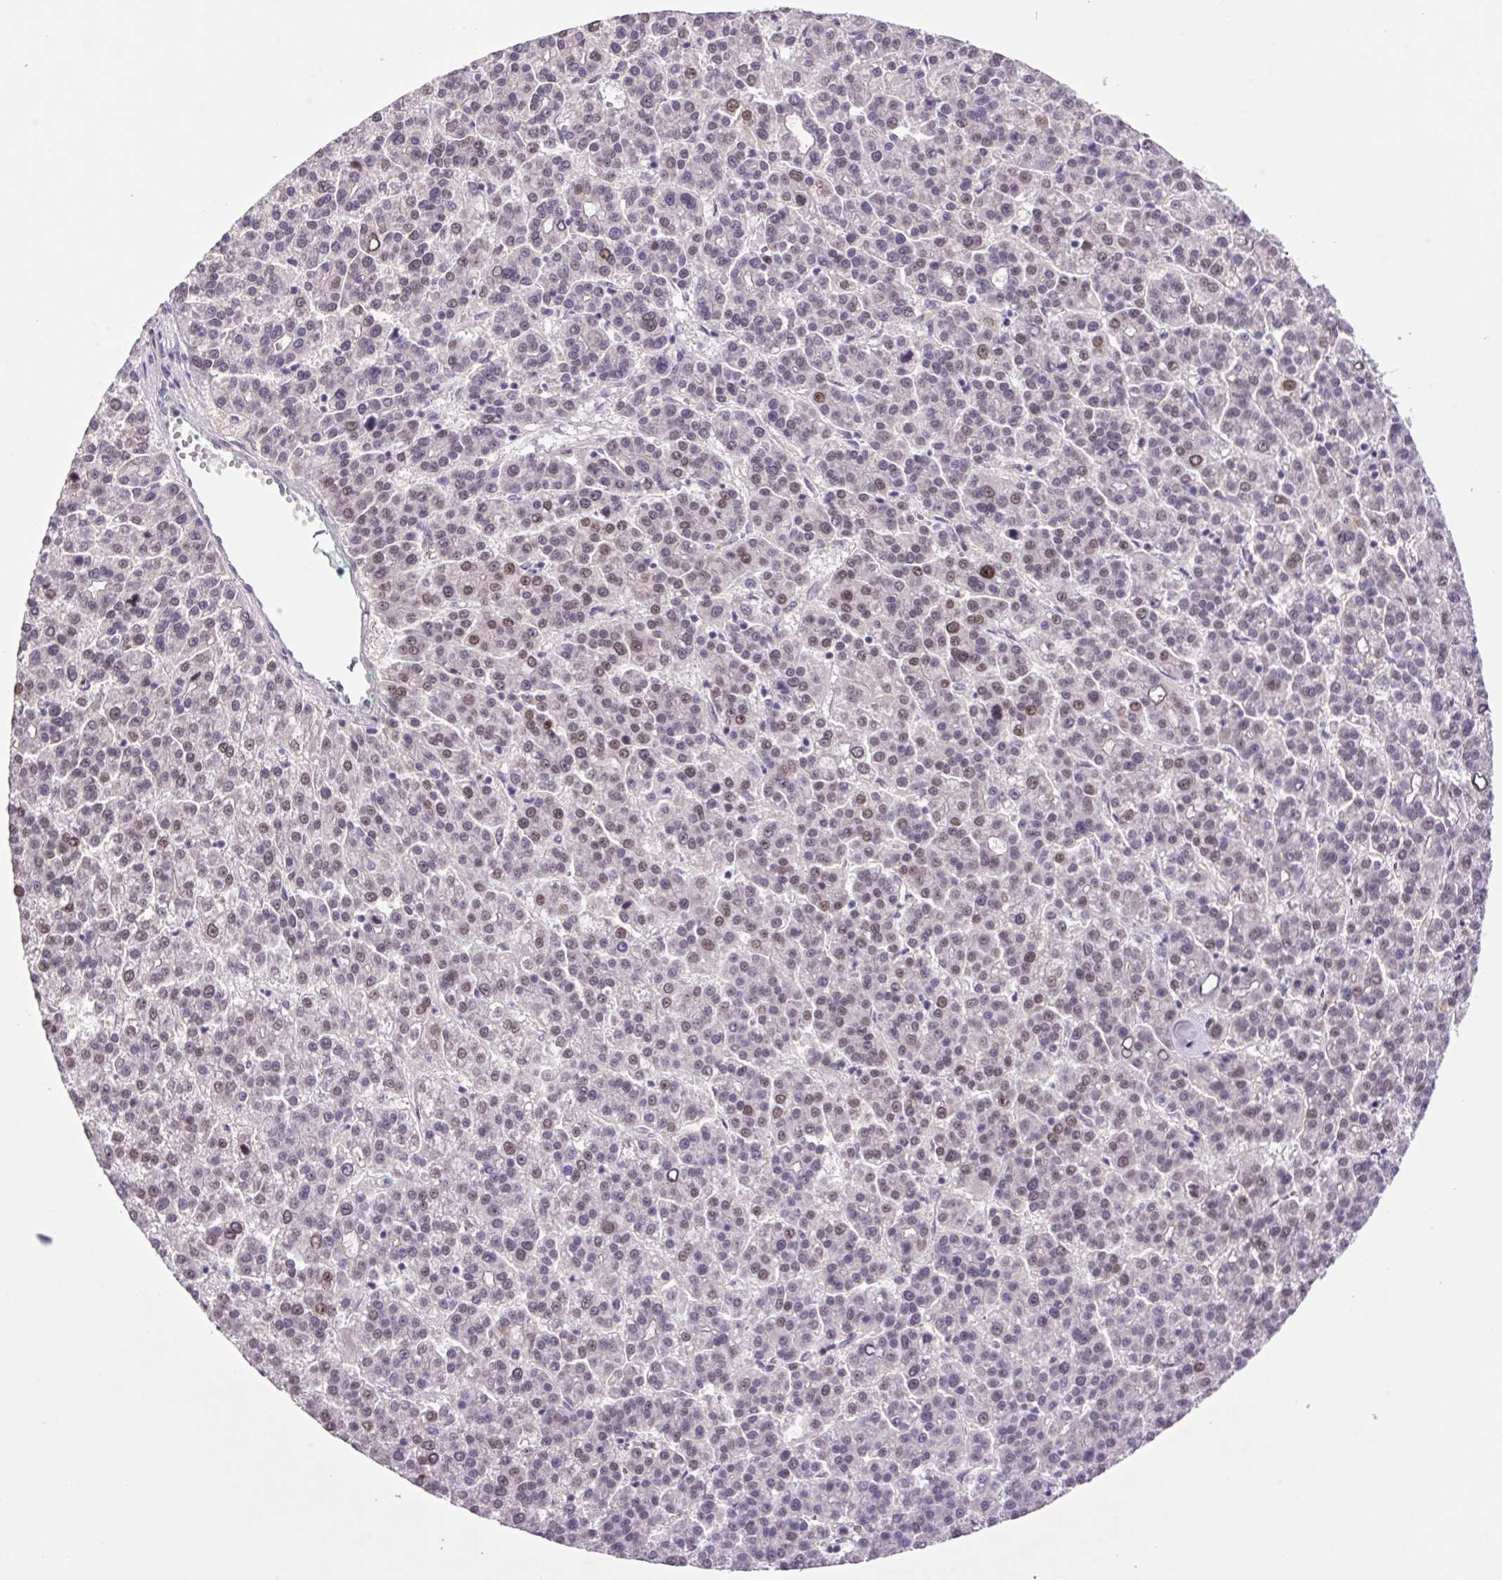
{"staining": {"intensity": "weak", "quantity": "25%-75%", "location": "nuclear"}, "tissue": "liver cancer", "cell_type": "Tumor cells", "image_type": "cancer", "snomed": [{"axis": "morphology", "description": "Carcinoma, Hepatocellular, NOS"}, {"axis": "topography", "description": "Liver"}], "caption": "IHC image of human liver hepatocellular carcinoma stained for a protein (brown), which shows low levels of weak nuclear staining in about 25%-75% of tumor cells.", "gene": "TRDN", "patient": {"sex": "female", "age": 58}}